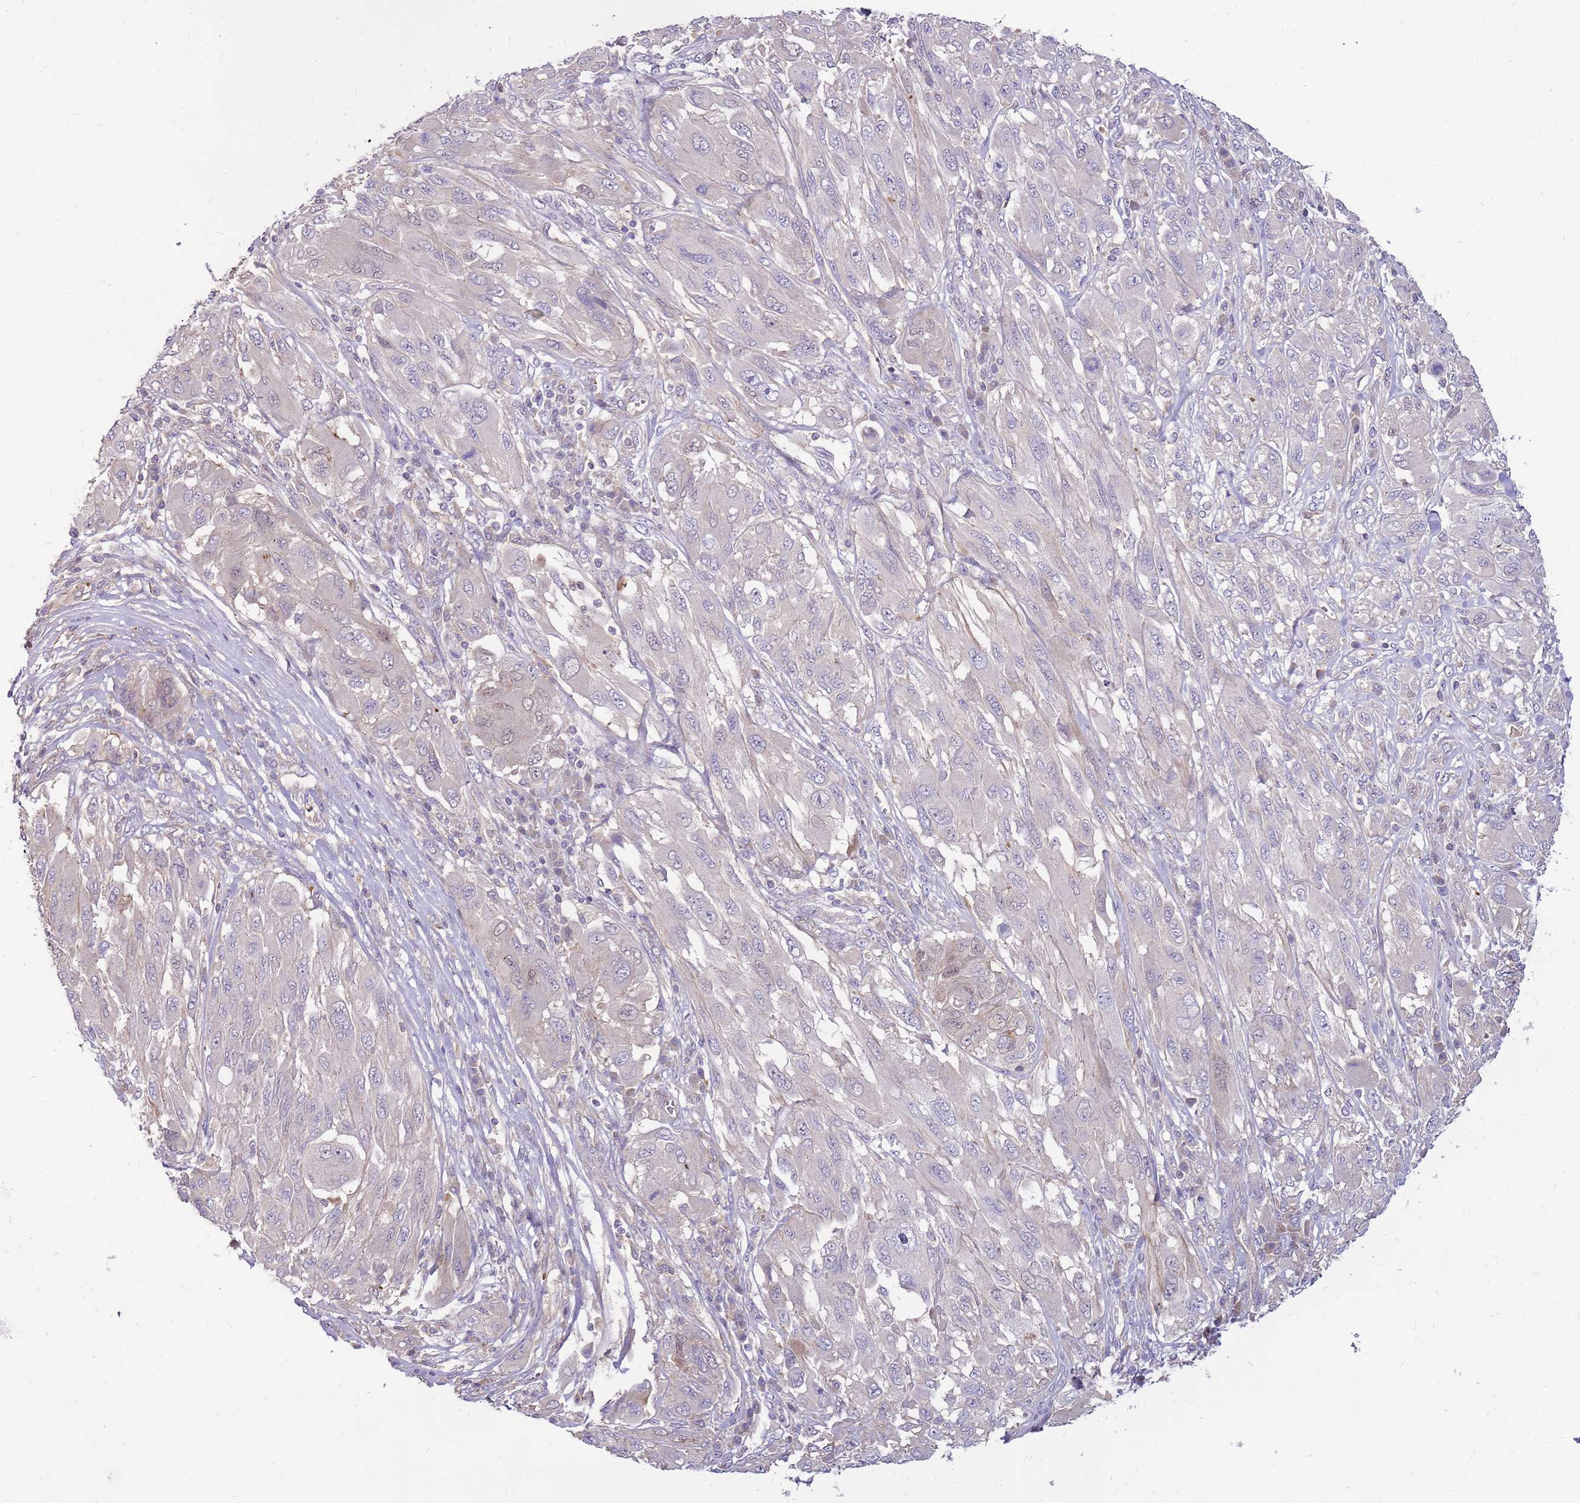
{"staining": {"intensity": "negative", "quantity": "none", "location": "none"}, "tissue": "melanoma", "cell_type": "Tumor cells", "image_type": "cancer", "snomed": [{"axis": "morphology", "description": "Malignant melanoma, NOS"}, {"axis": "topography", "description": "Skin"}], "caption": "A photomicrograph of malignant melanoma stained for a protein shows no brown staining in tumor cells.", "gene": "MVD", "patient": {"sex": "female", "age": 91}}